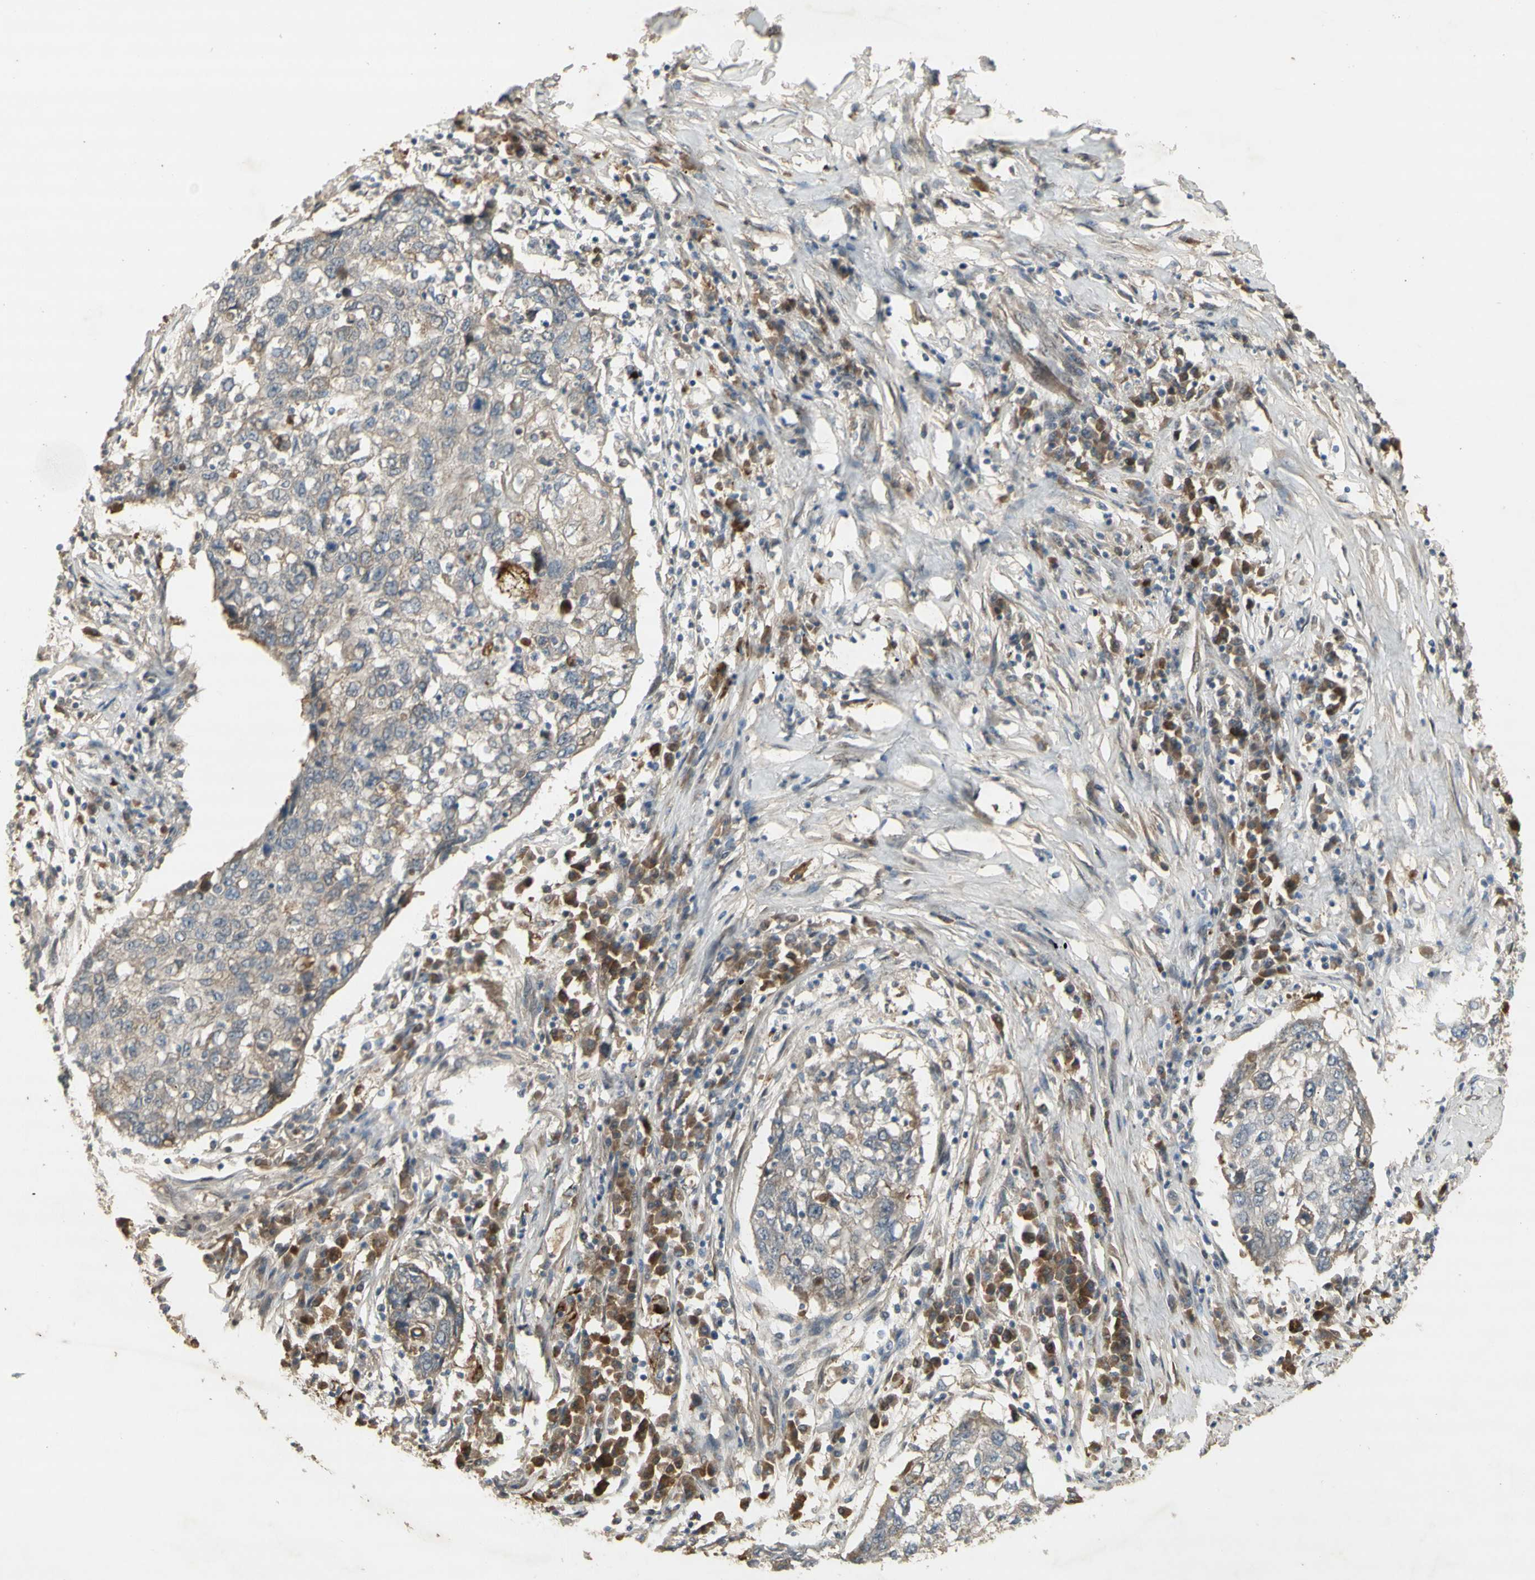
{"staining": {"intensity": "weak", "quantity": "<25%", "location": "cytoplasmic/membranous"}, "tissue": "lung cancer", "cell_type": "Tumor cells", "image_type": "cancer", "snomed": [{"axis": "morphology", "description": "Squamous cell carcinoma, NOS"}, {"axis": "topography", "description": "Lung"}], "caption": "This image is of lung cancer (squamous cell carcinoma) stained with IHC to label a protein in brown with the nuclei are counter-stained blue. There is no staining in tumor cells.", "gene": "NRG4", "patient": {"sex": "female", "age": 63}}